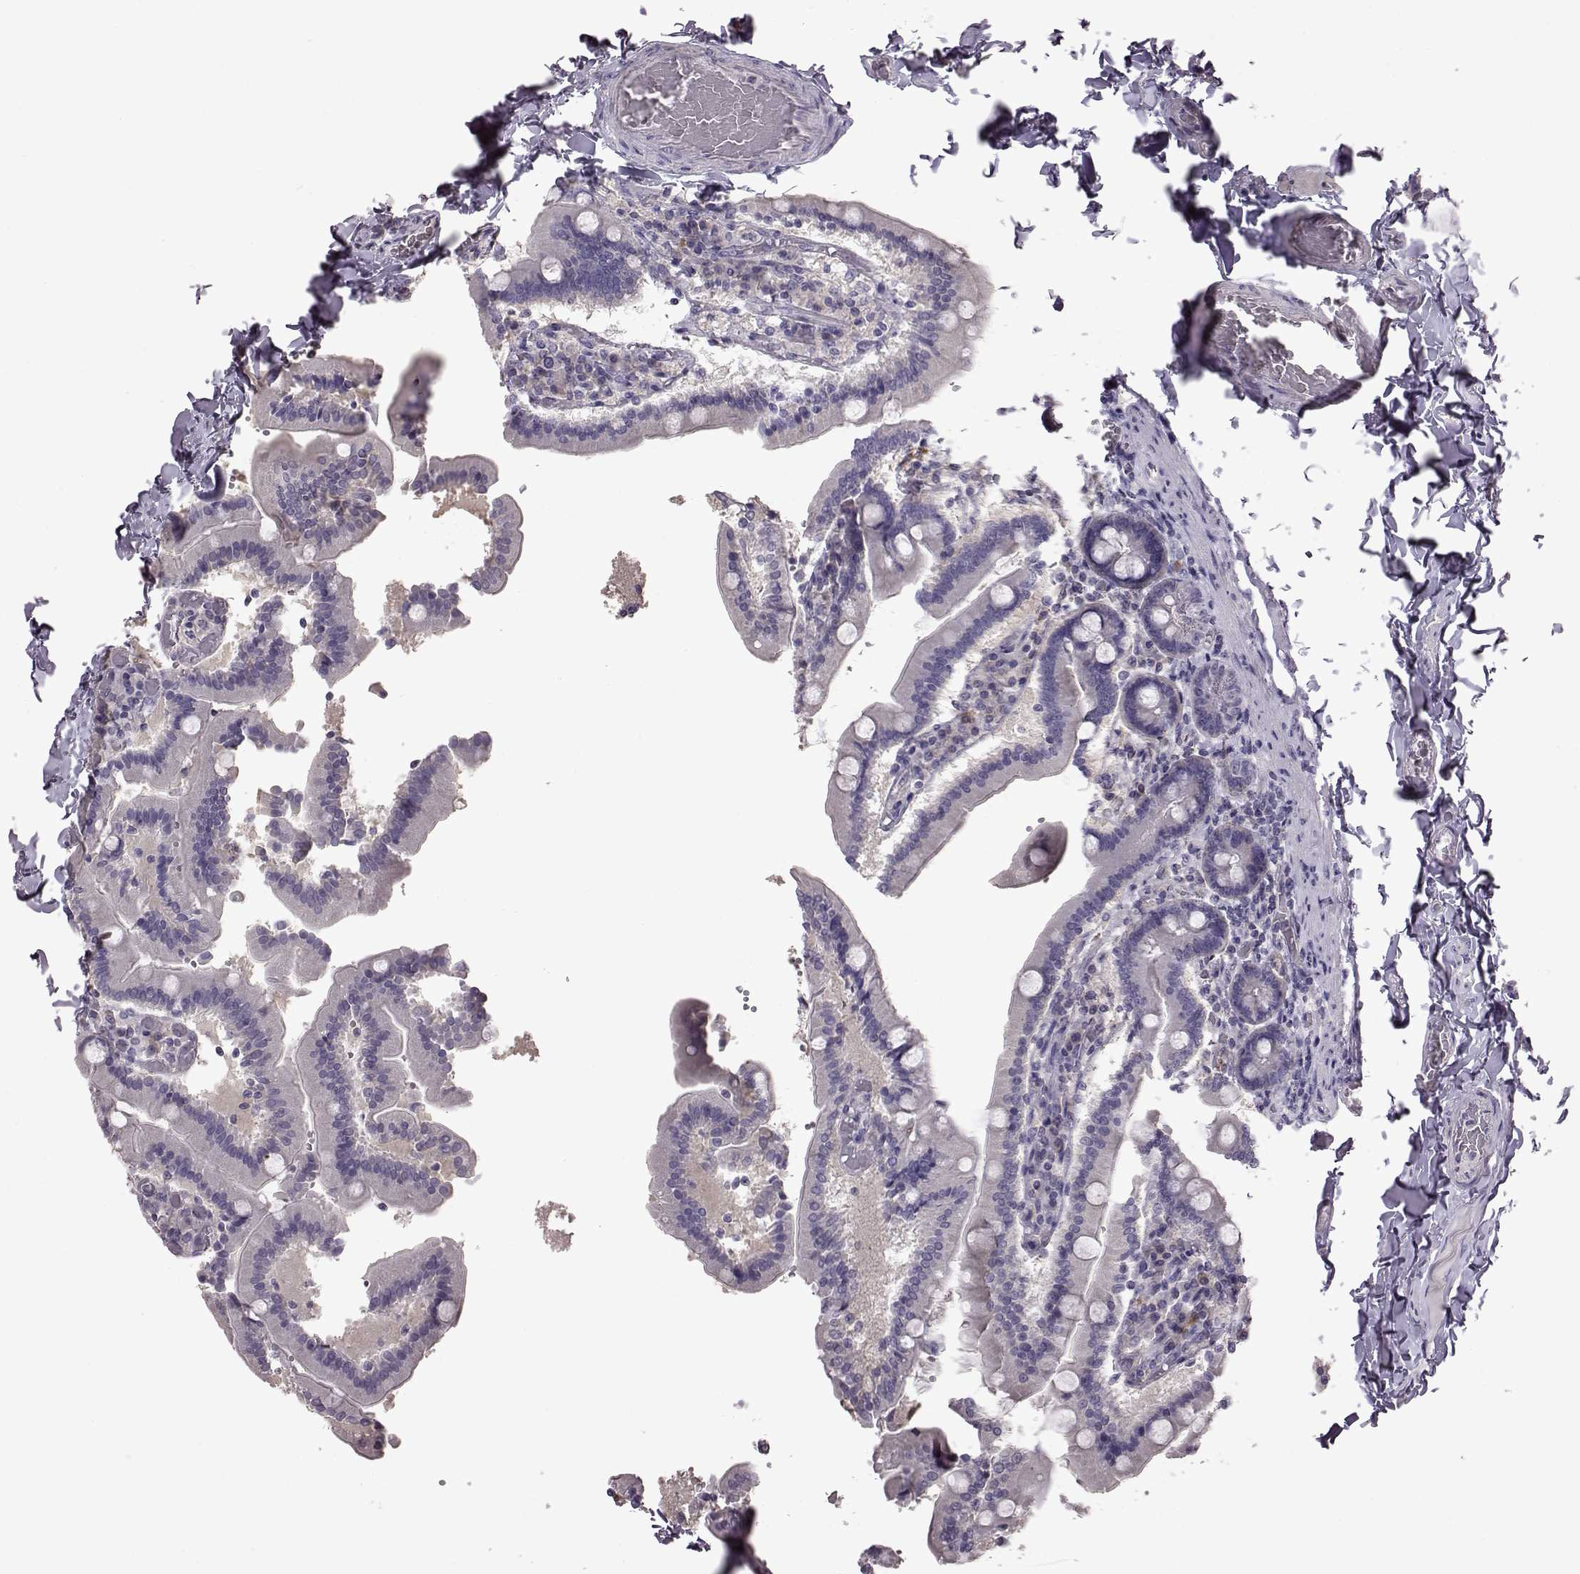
{"staining": {"intensity": "negative", "quantity": "none", "location": "none"}, "tissue": "duodenum", "cell_type": "Glandular cells", "image_type": "normal", "snomed": [{"axis": "morphology", "description": "Normal tissue, NOS"}, {"axis": "topography", "description": "Duodenum"}], "caption": "Immunohistochemistry (IHC) of benign duodenum demonstrates no positivity in glandular cells.", "gene": "ADGRG2", "patient": {"sex": "female", "age": 62}}